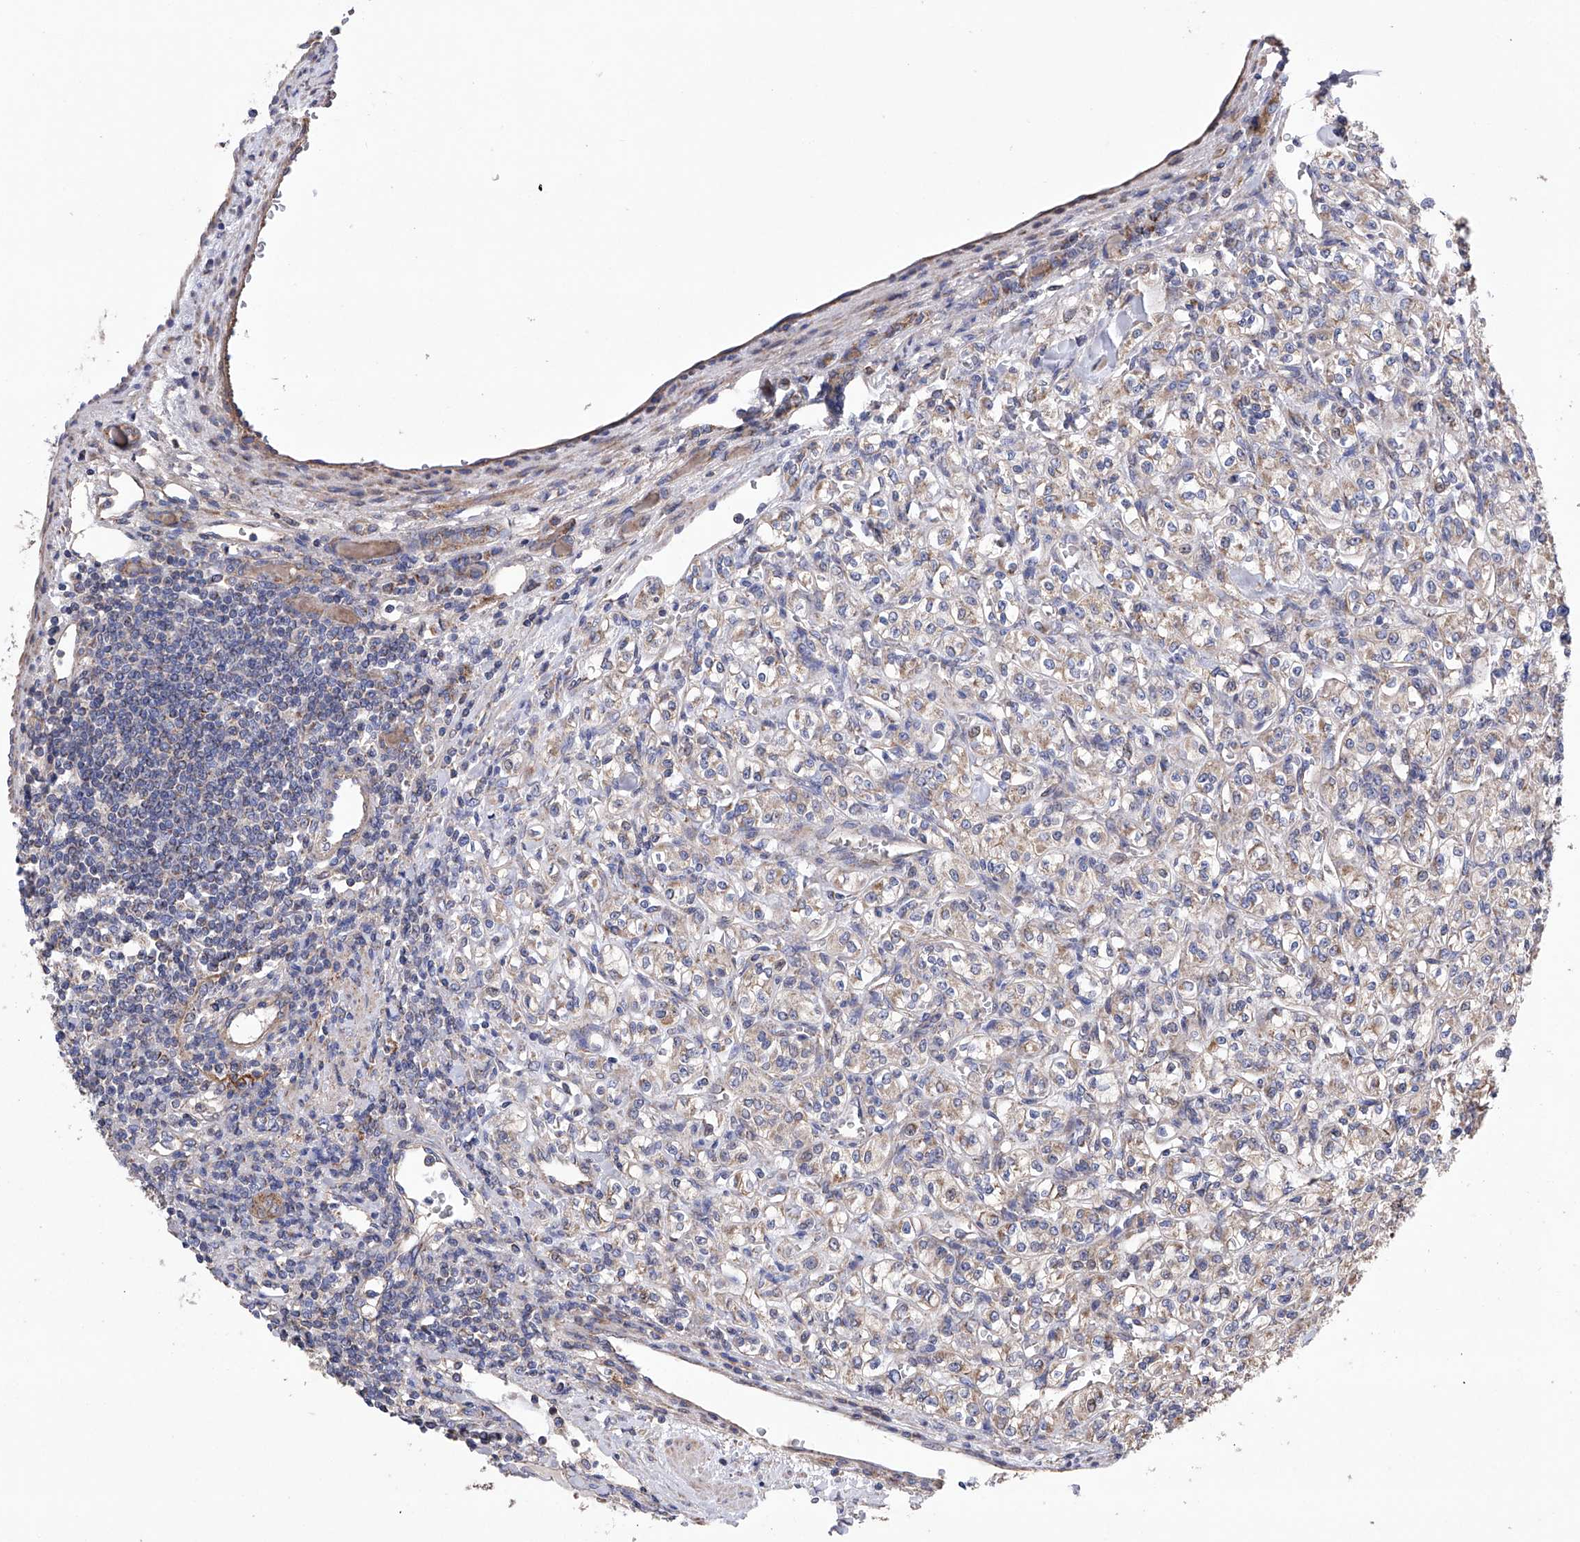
{"staining": {"intensity": "weak", "quantity": "25%-75%", "location": "cytoplasmic/membranous"}, "tissue": "renal cancer", "cell_type": "Tumor cells", "image_type": "cancer", "snomed": [{"axis": "morphology", "description": "Adenocarcinoma, NOS"}, {"axis": "topography", "description": "Kidney"}], "caption": "Protein staining demonstrates weak cytoplasmic/membranous staining in about 25%-75% of tumor cells in renal cancer.", "gene": "EFCAB2", "patient": {"sex": "male", "age": 77}}